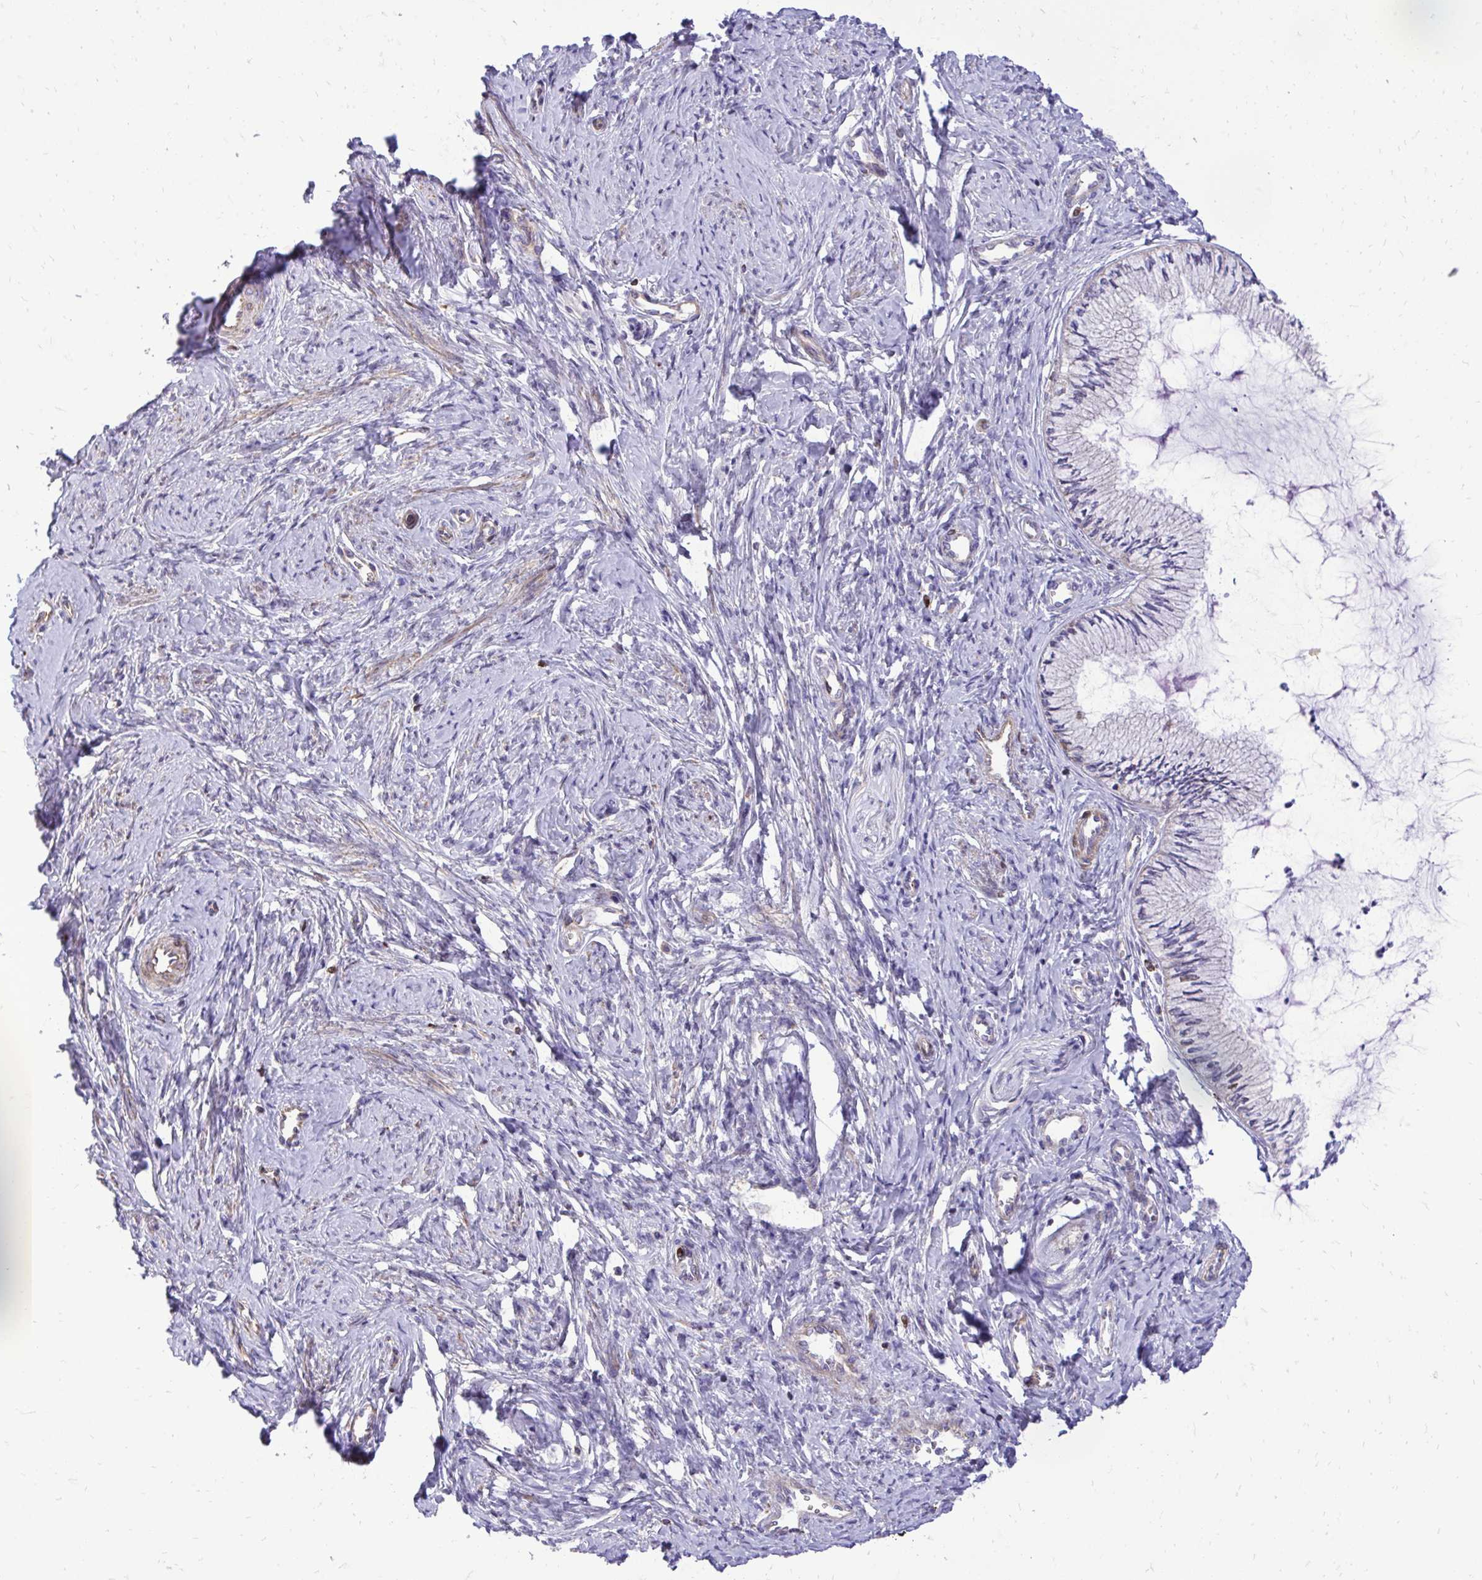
{"staining": {"intensity": "negative", "quantity": "none", "location": "none"}, "tissue": "cervix", "cell_type": "Glandular cells", "image_type": "normal", "snomed": [{"axis": "morphology", "description": "Normal tissue, NOS"}, {"axis": "topography", "description": "Cervix"}], "caption": "IHC of benign human cervix demonstrates no positivity in glandular cells. (DAB immunohistochemistry, high magnification).", "gene": "ATP13A2", "patient": {"sex": "female", "age": 24}}